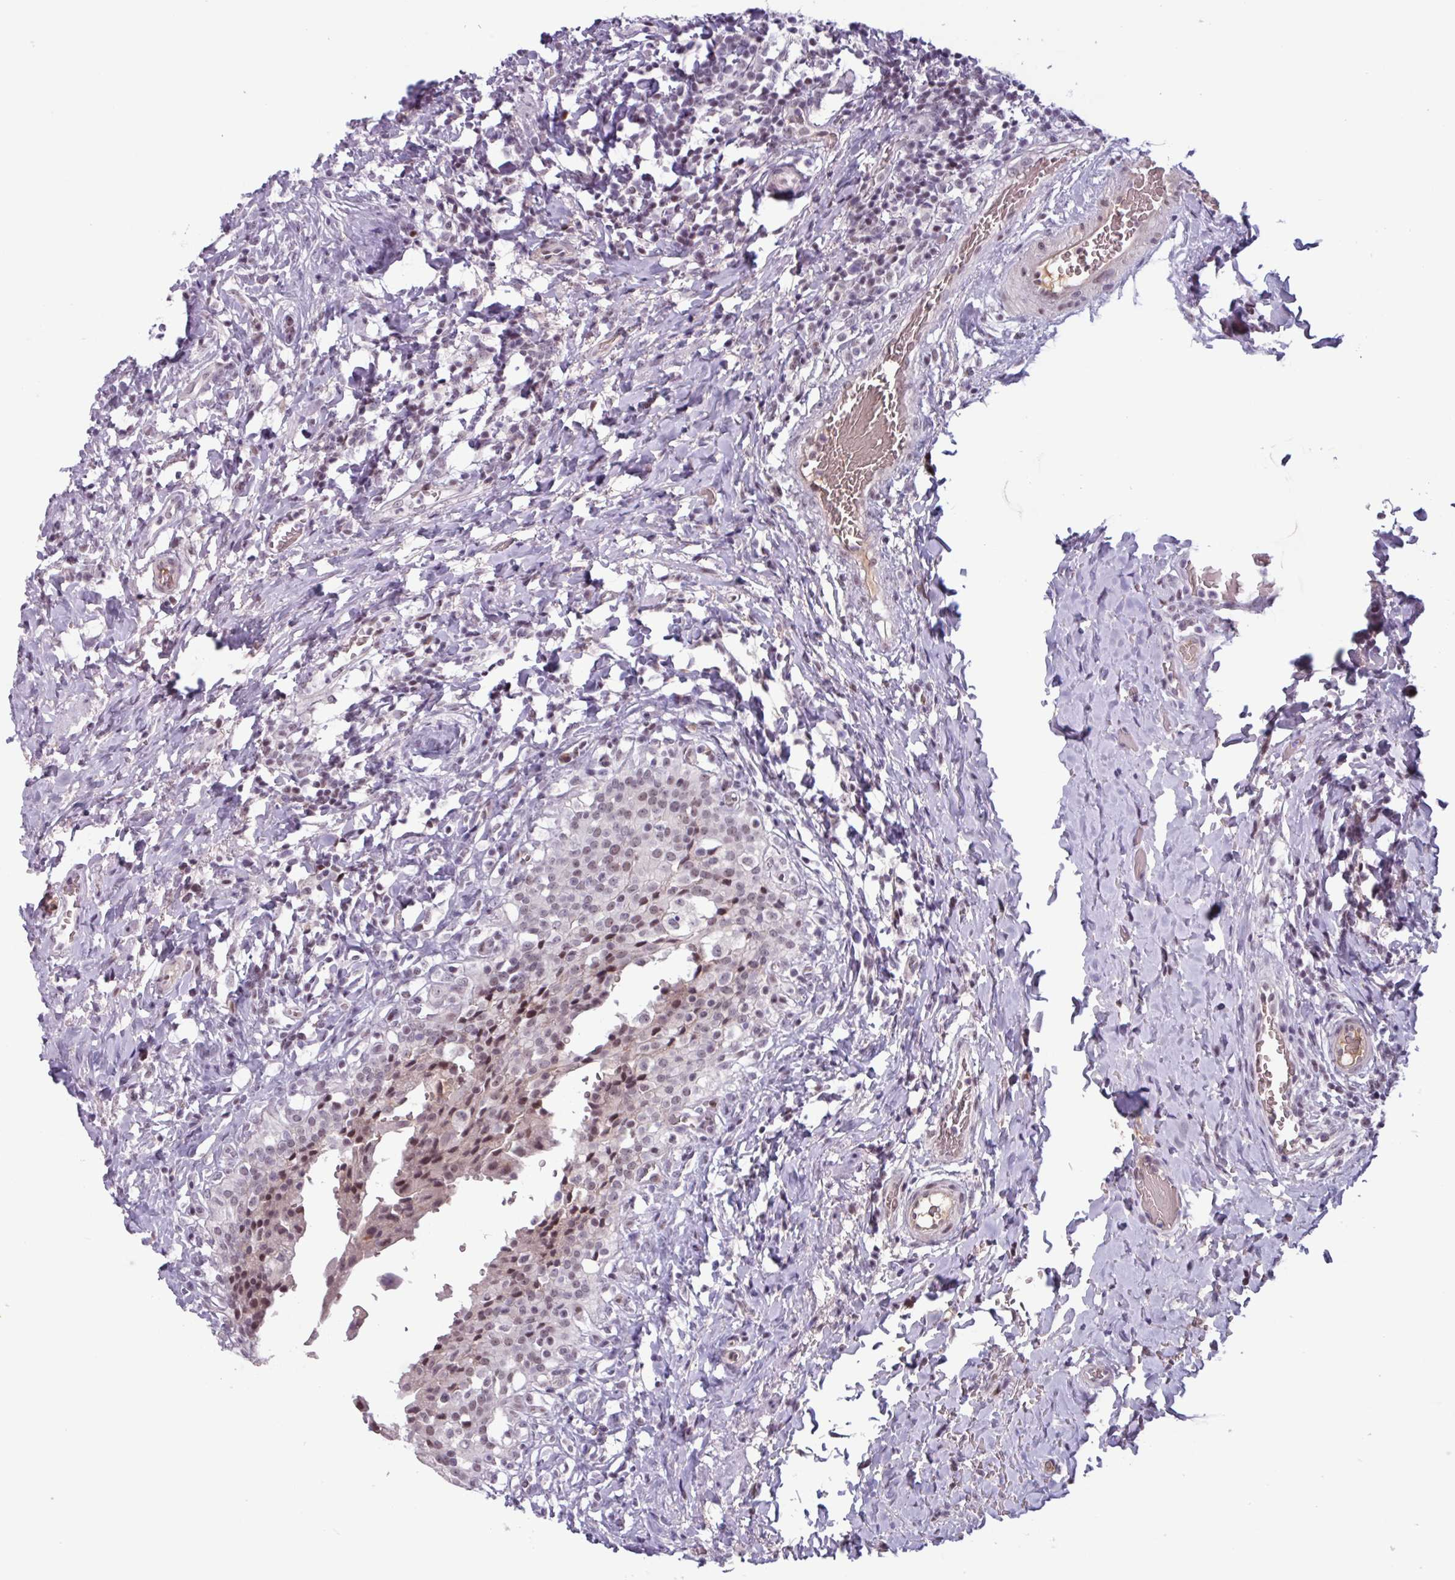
{"staining": {"intensity": "moderate", "quantity": "25%-75%", "location": "nuclear"}, "tissue": "urinary bladder", "cell_type": "Urothelial cells", "image_type": "normal", "snomed": [{"axis": "morphology", "description": "Normal tissue, NOS"}, {"axis": "morphology", "description": "Inflammation, NOS"}, {"axis": "topography", "description": "Urinary bladder"}], "caption": "Immunohistochemistry of benign human urinary bladder exhibits medium levels of moderate nuclear staining in approximately 25%-75% of urothelial cells. The protein of interest is stained brown, and the nuclei are stained in blue (DAB (3,3'-diaminobenzidine) IHC with brightfield microscopy, high magnification).", "gene": "ZNF575", "patient": {"sex": "male", "age": 64}}